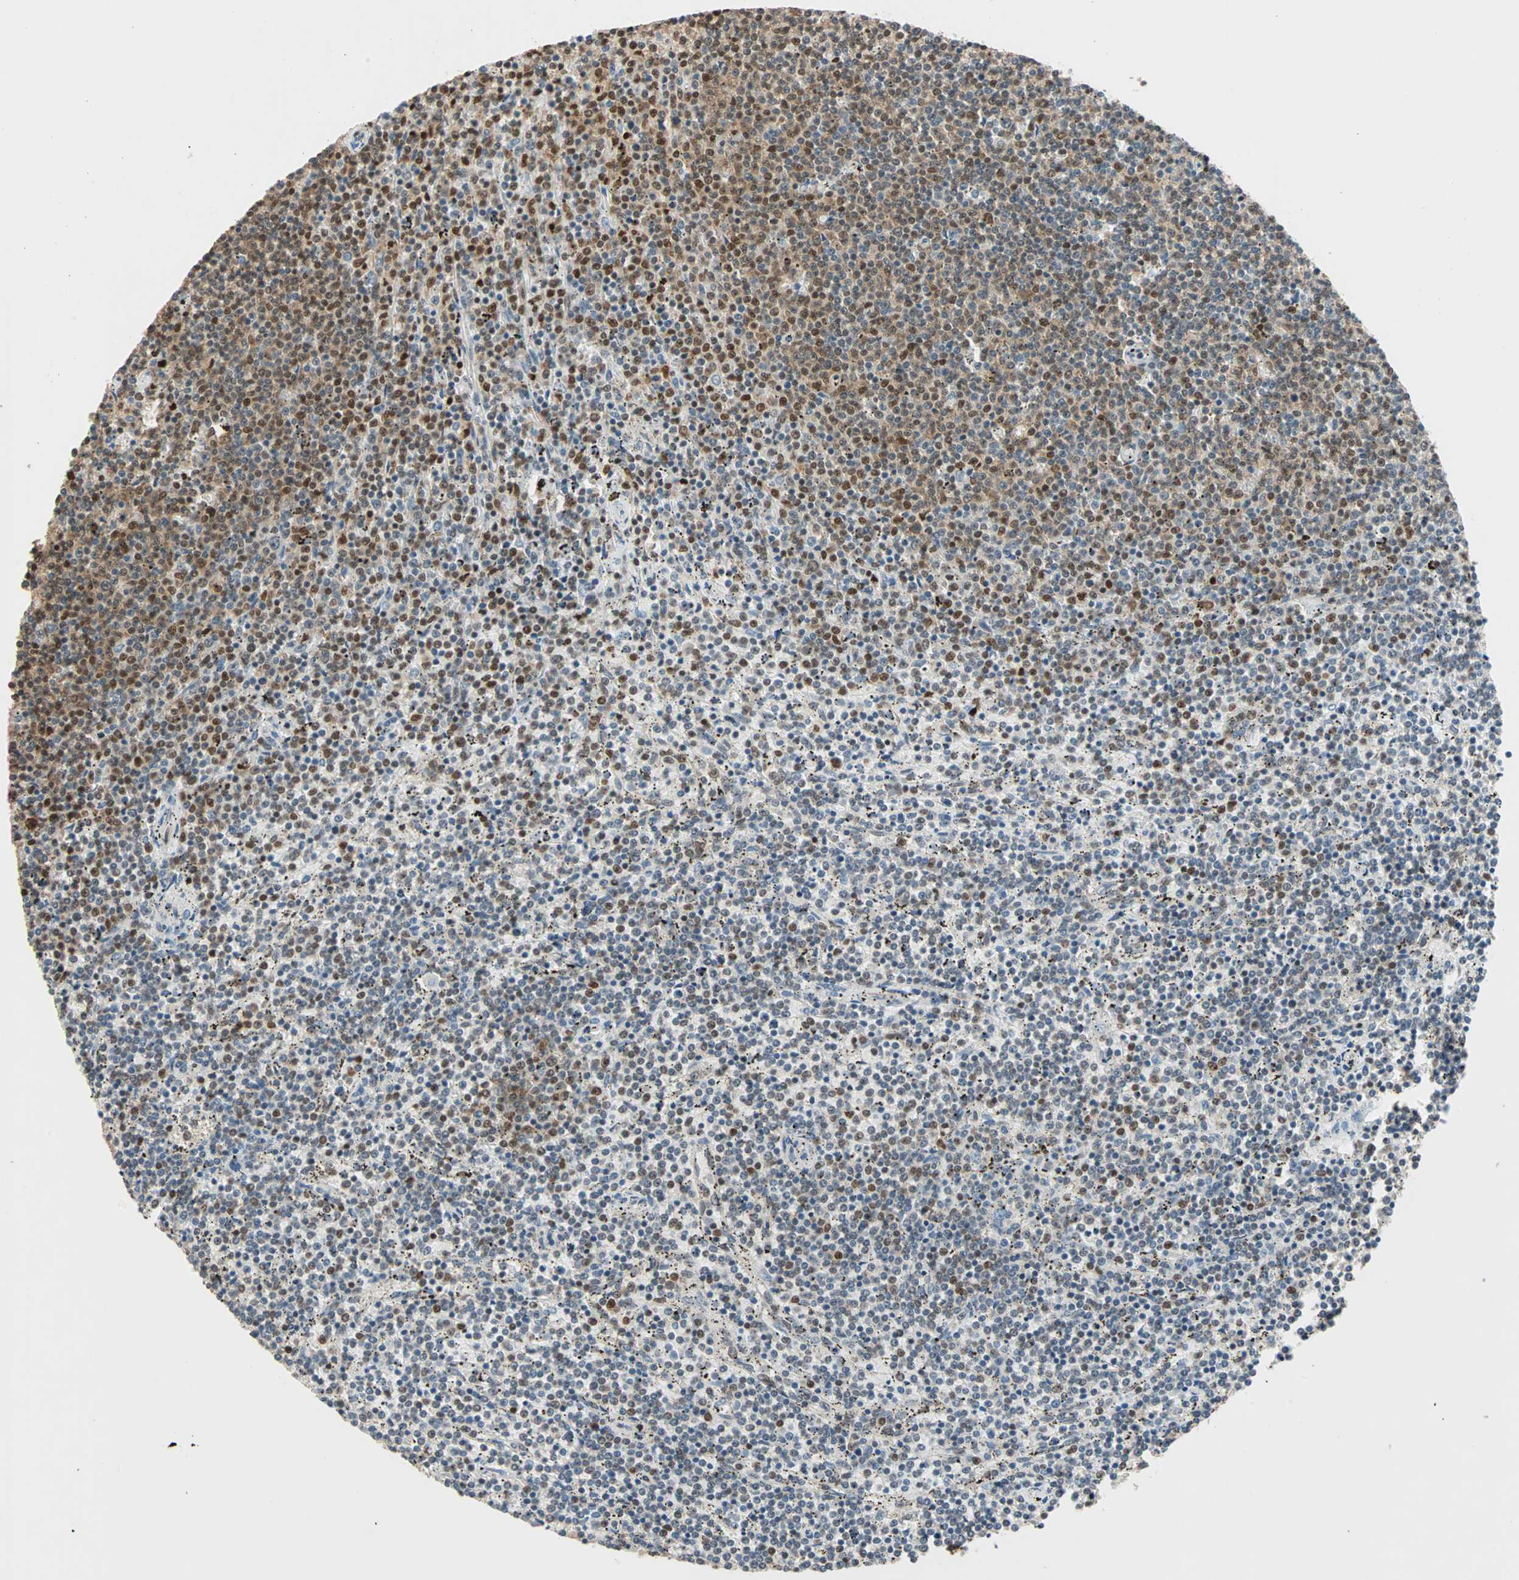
{"staining": {"intensity": "strong", "quantity": "25%-75%", "location": "nuclear"}, "tissue": "lymphoma", "cell_type": "Tumor cells", "image_type": "cancer", "snomed": [{"axis": "morphology", "description": "Malignant lymphoma, non-Hodgkin's type, Low grade"}, {"axis": "topography", "description": "Spleen"}], "caption": "Malignant lymphoma, non-Hodgkin's type (low-grade) stained with a protein marker shows strong staining in tumor cells.", "gene": "DAZAP1", "patient": {"sex": "female", "age": 50}}